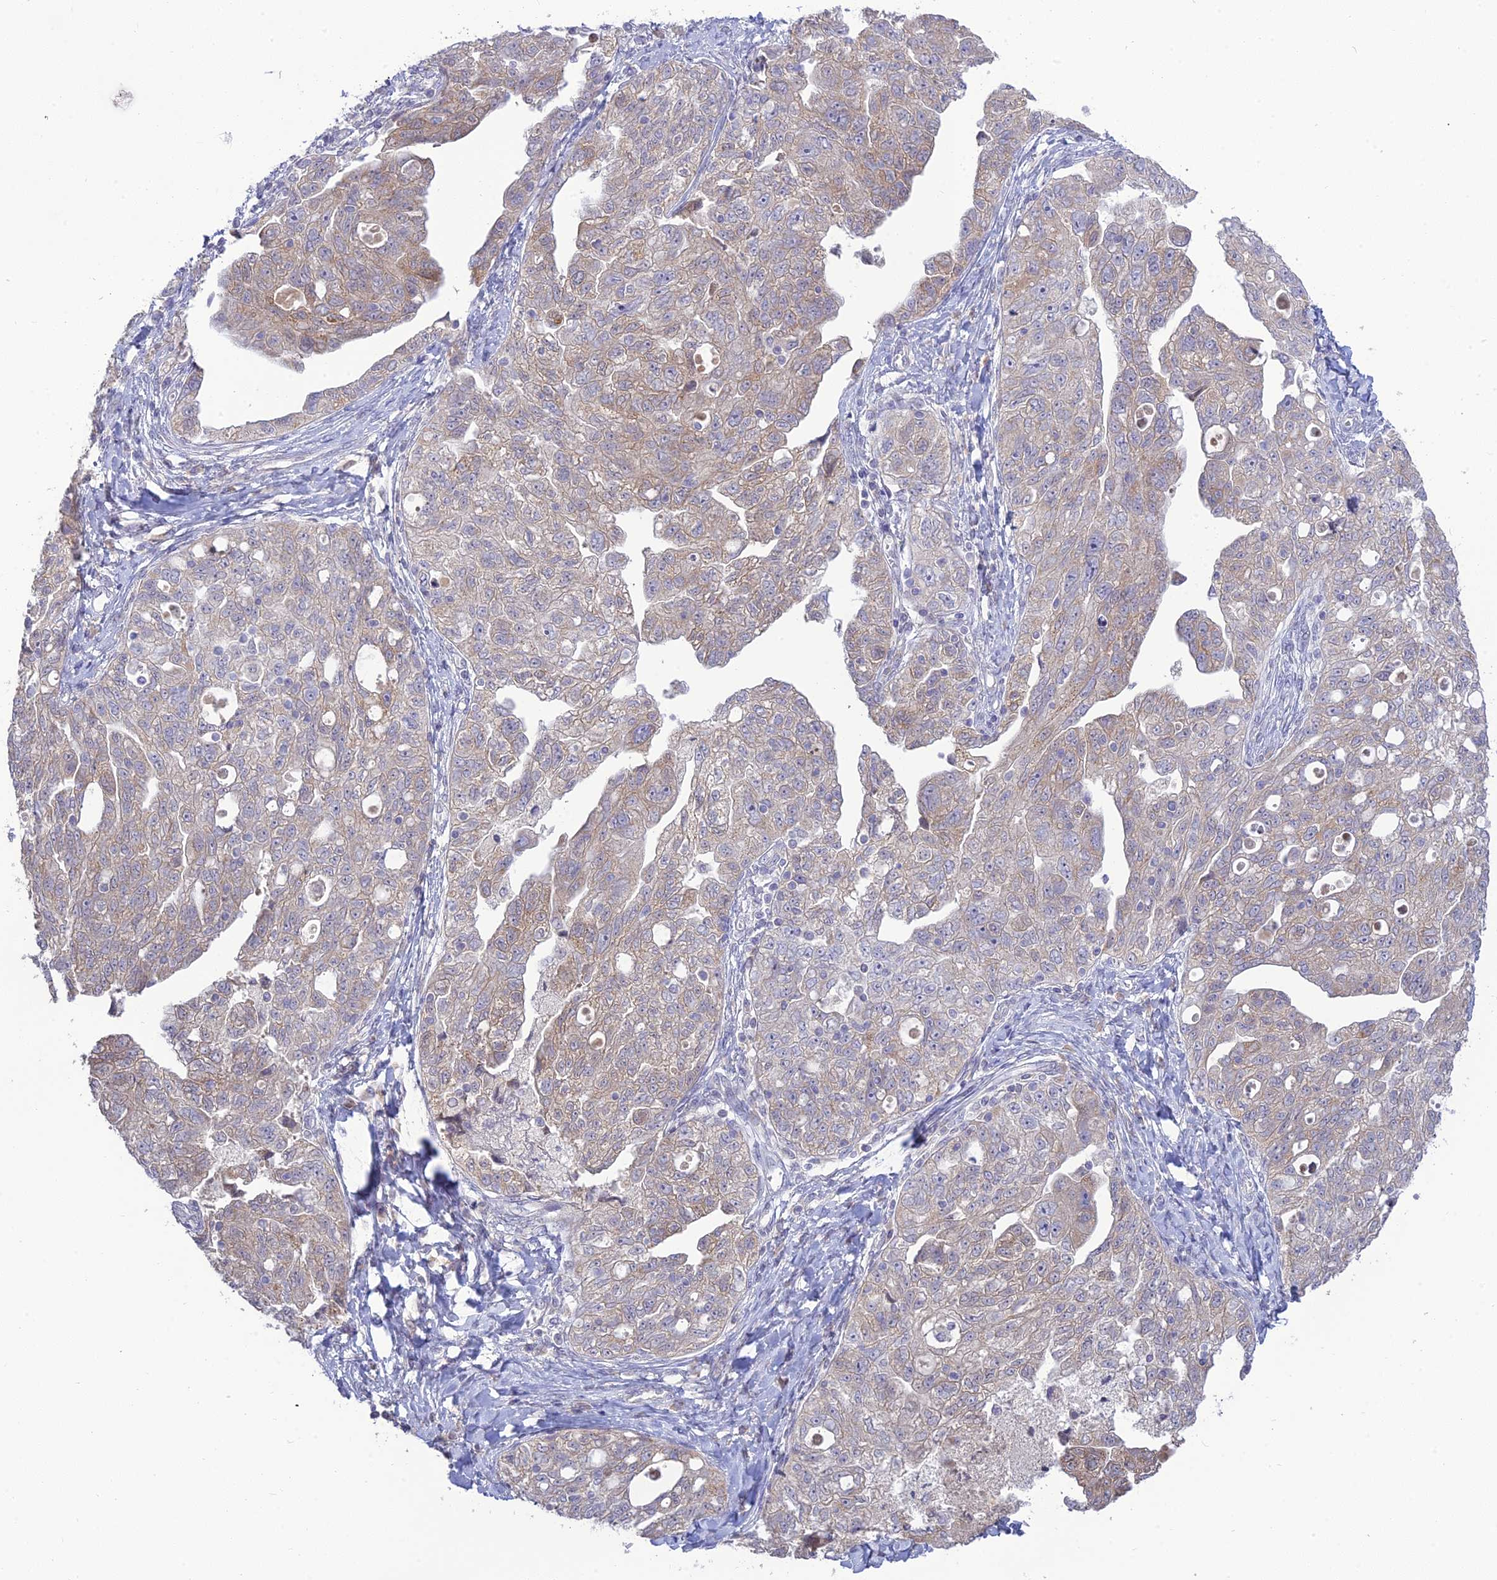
{"staining": {"intensity": "weak", "quantity": "<25%", "location": "cytoplasmic/membranous"}, "tissue": "ovarian cancer", "cell_type": "Tumor cells", "image_type": "cancer", "snomed": [{"axis": "morphology", "description": "Carcinoma, NOS"}, {"axis": "morphology", "description": "Cystadenocarcinoma, serous, NOS"}, {"axis": "topography", "description": "Ovary"}], "caption": "High magnification brightfield microscopy of ovarian cancer stained with DAB (brown) and counterstained with hematoxylin (blue): tumor cells show no significant positivity. (Stains: DAB (3,3'-diaminobenzidine) immunohistochemistry with hematoxylin counter stain, Microscopy: brightfield microscopy at high magnification).", "gene": "TMEM40", "patient": {"sex": "female", "age": 69}}